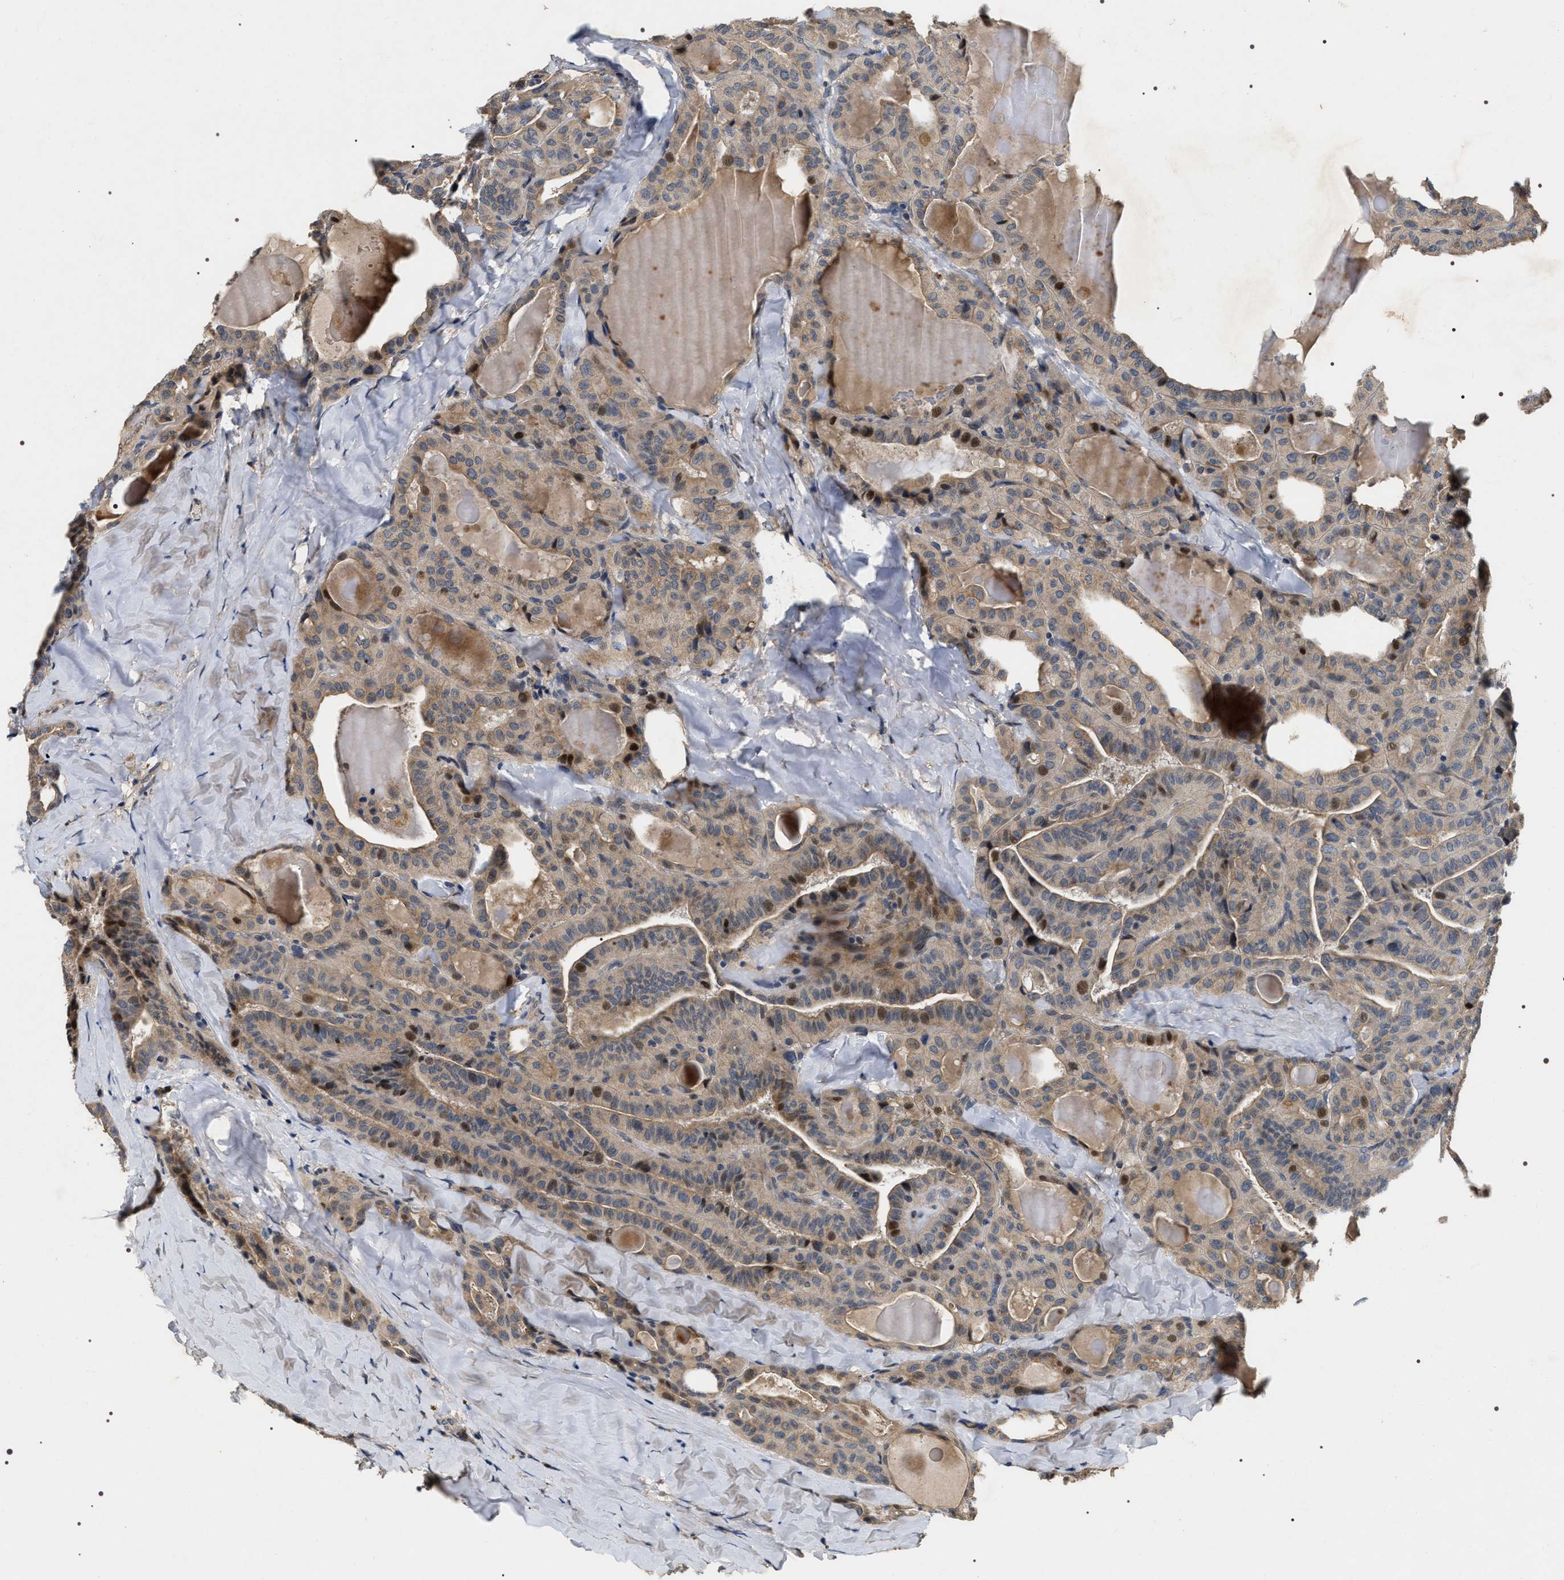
{"staining": {"intensity": "weak", "quantity": "25%-75%", "location": "cytoplasmic/membranous,nuclear"}, "tissue": "thyroid cancer", "cell_type": "Tumor cells", "image_type": "cancer", "snomed": [{"axis": "morphology", "description": "Papillary adenocarcinoma, NOS"}, {"axis": "topography", "description": "Thyroid gland"}], "caption": "IHC histopathology image of neoplastic tissue: papillary adenocarcinoma (thyroid) stained using IHC exhibits low levels of weak protein expression localized specifically in the cytoplasmic/membranous and nuclear of tumor cells, appearing as a cytoplasmic/membranous and nuclear brown color.", "gene": "IFT81", "patient": {"sex": "female", "age": 71}}